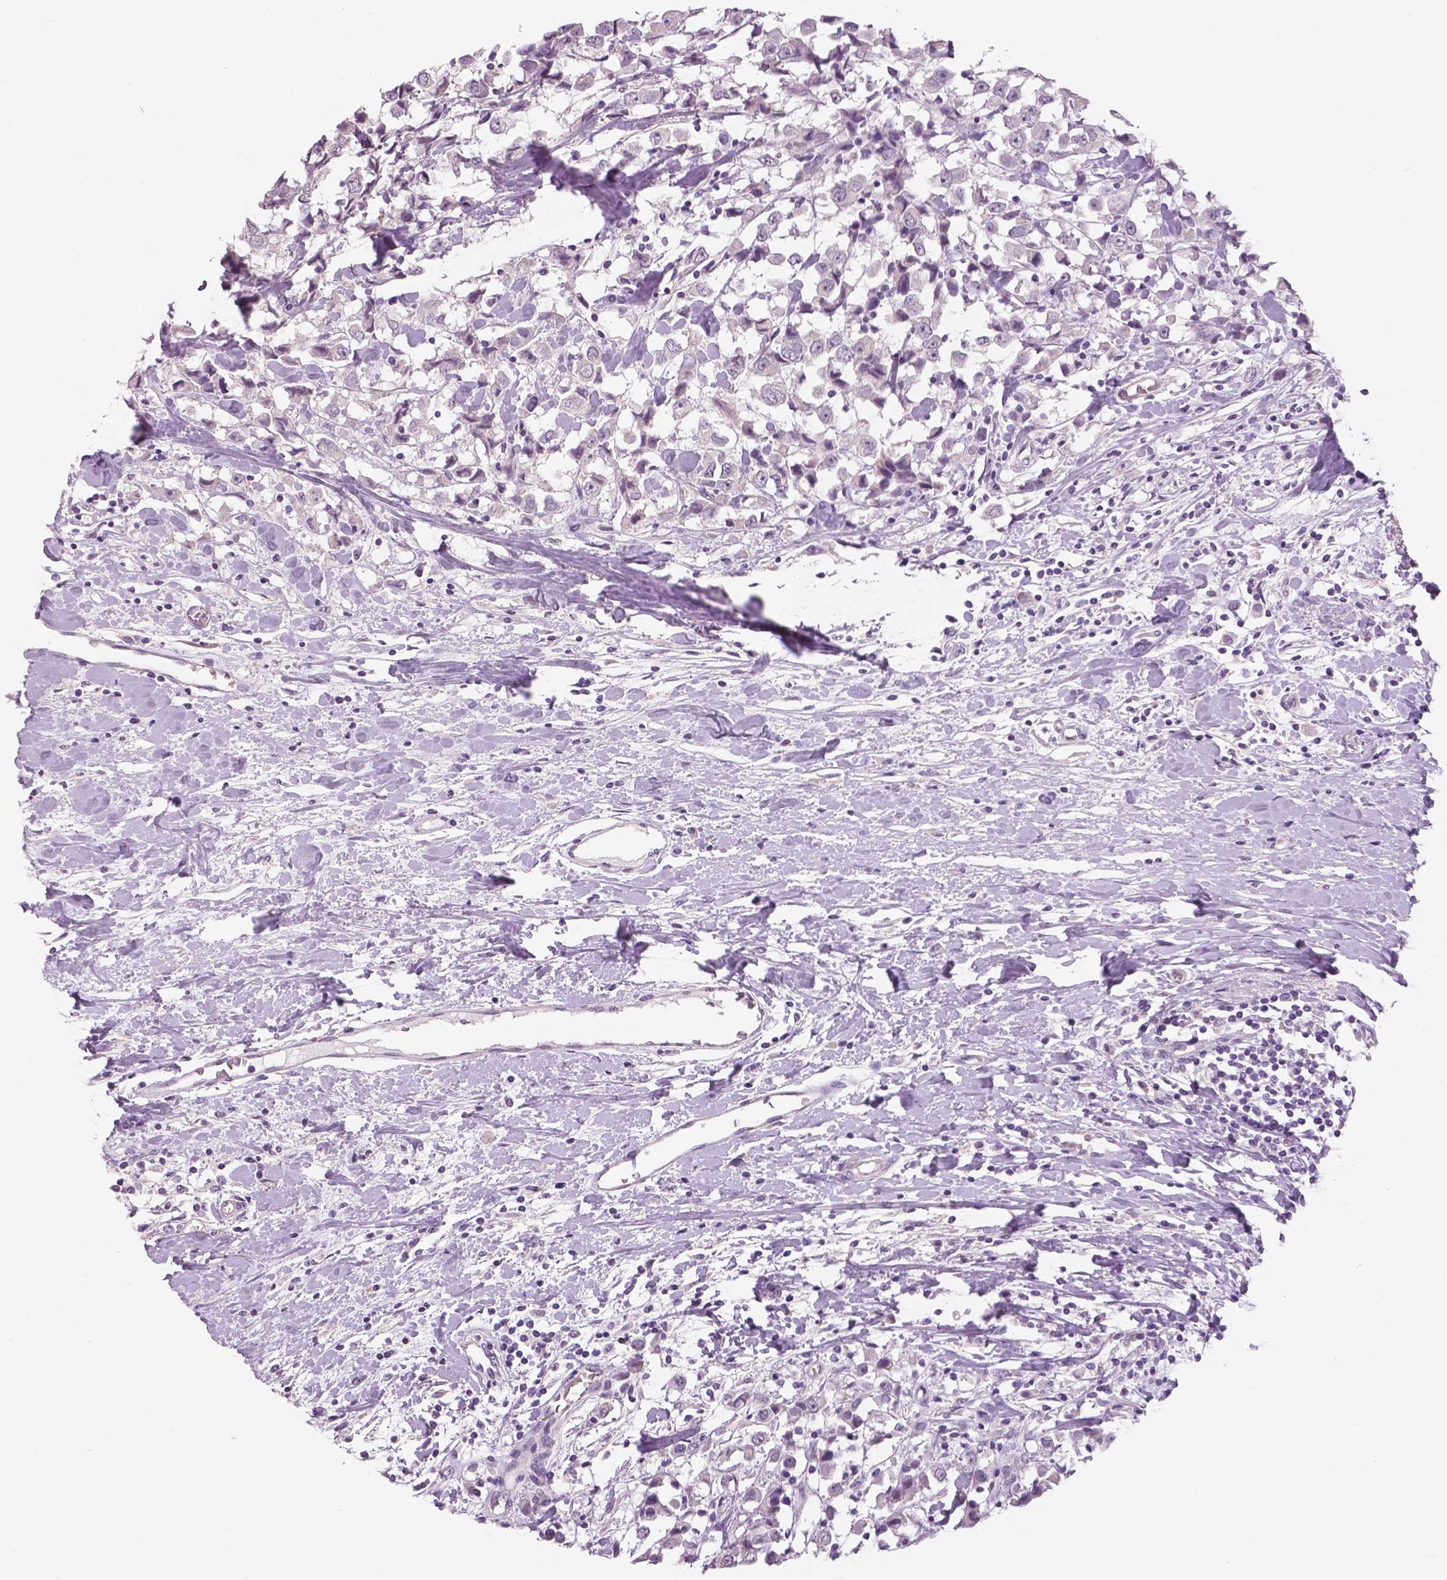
{"staining": {"intensity": "negative", "quantity": "none", "location": "none"}, "tissue": "breast cancer", "cell_type": "Tumor cells", "image_type": "cancer", "snomed": [{"axis": "morphology", "description": "Duct carcinoma"}, {"axis": "topography", "description": "Breast"}], "caption": "Immunohistochemistry image of intraductal carcinoma (breast) stained for a protein (brown), which shows no positivity in tumor cells.", "gene": "GRIN2A", "patient": {"sex": "female", "age": 61}}